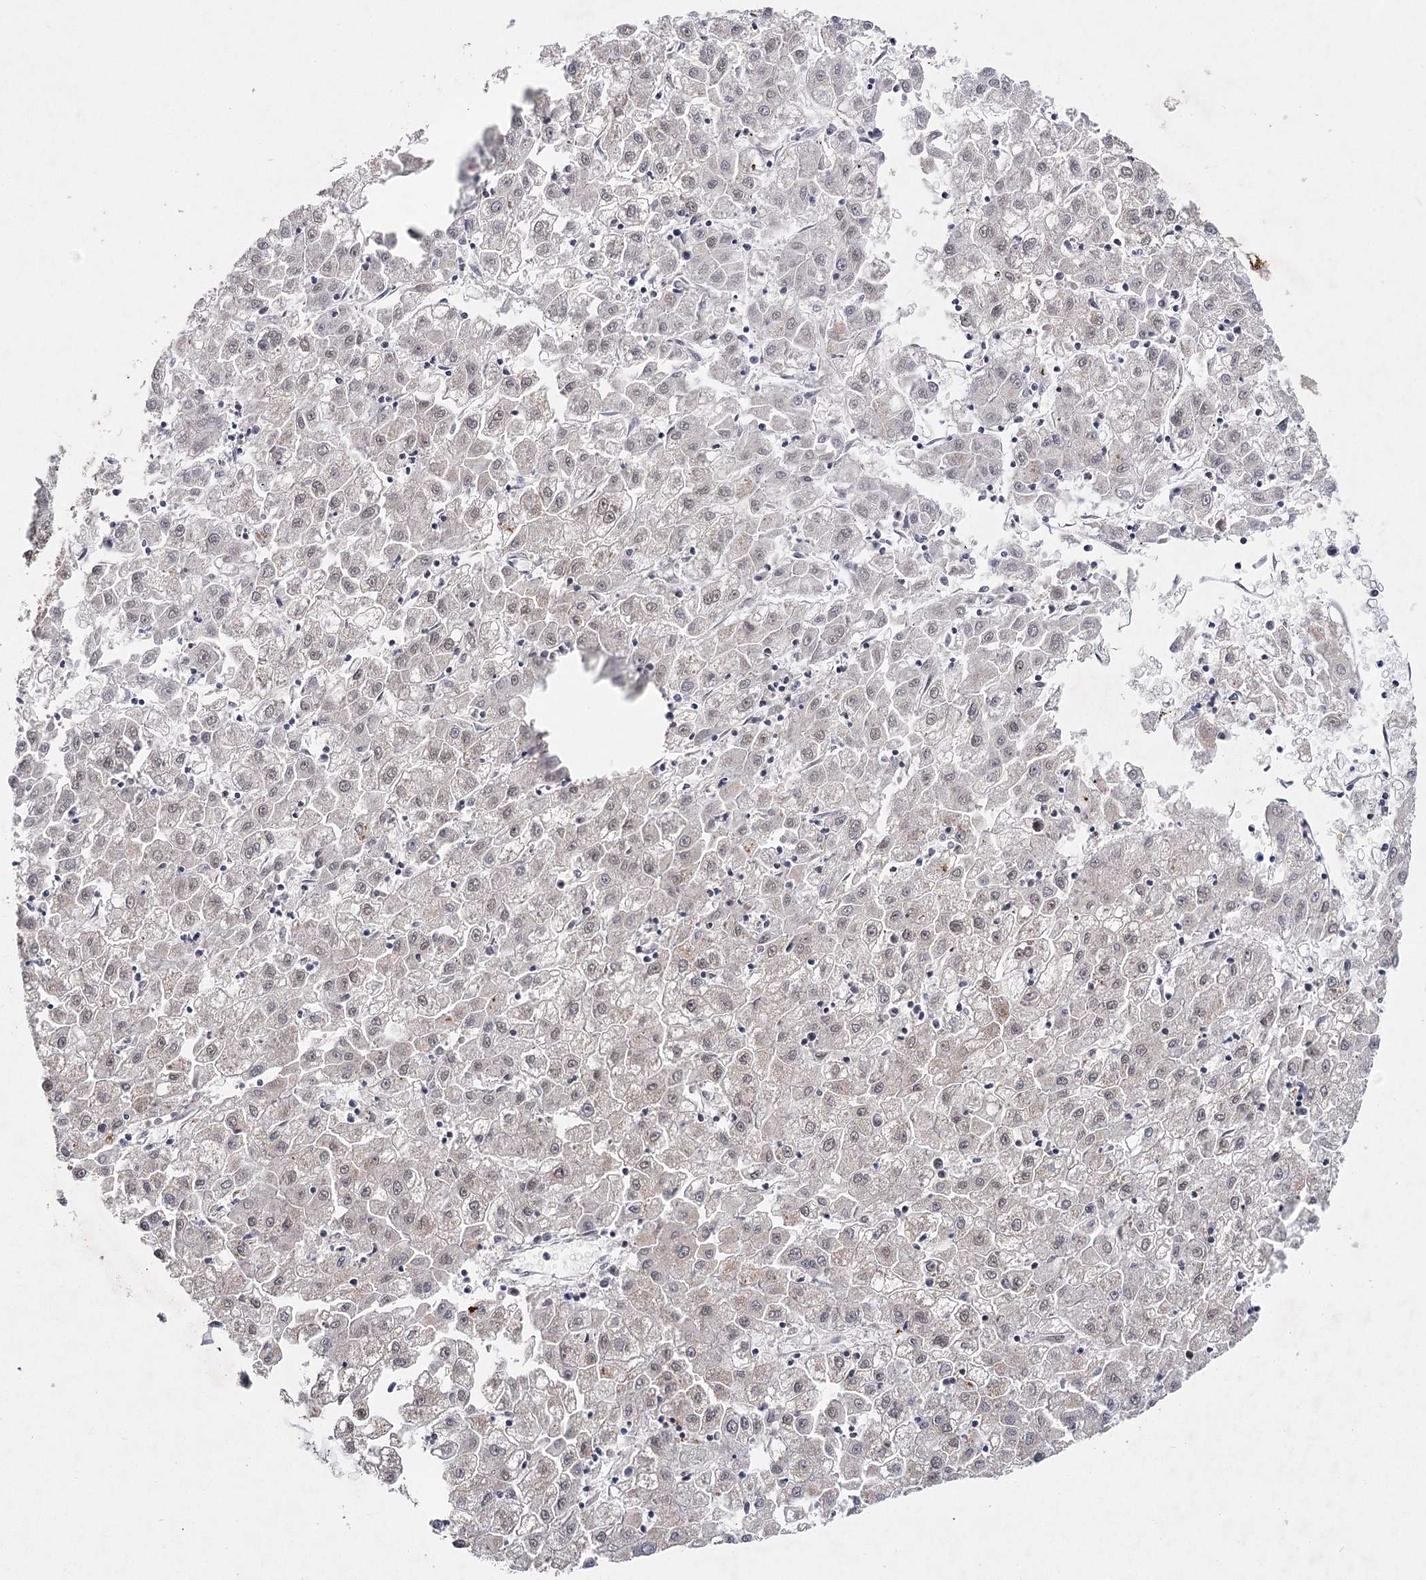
{"staining": {"intensity": "moderate", "quantity": "25%-75%", "location": "nuclear"}, "tissue": "liver cancer", "cell_type": "Tumor cells", "image_type": "cancer", "snomed": [{"axis": "morphology", "description": "Carcinoma, Hepatocellular, NOS"}, {"axis": "topography", "description": "Liver"}], "caption": "DAB immunohistochemical staining of human liver cancer reveals moderate nuclear protein staining in about 25%-75% of tumor cells.", "gene": "SCAF8", "patient": {"sex": "male", "age": 72}}